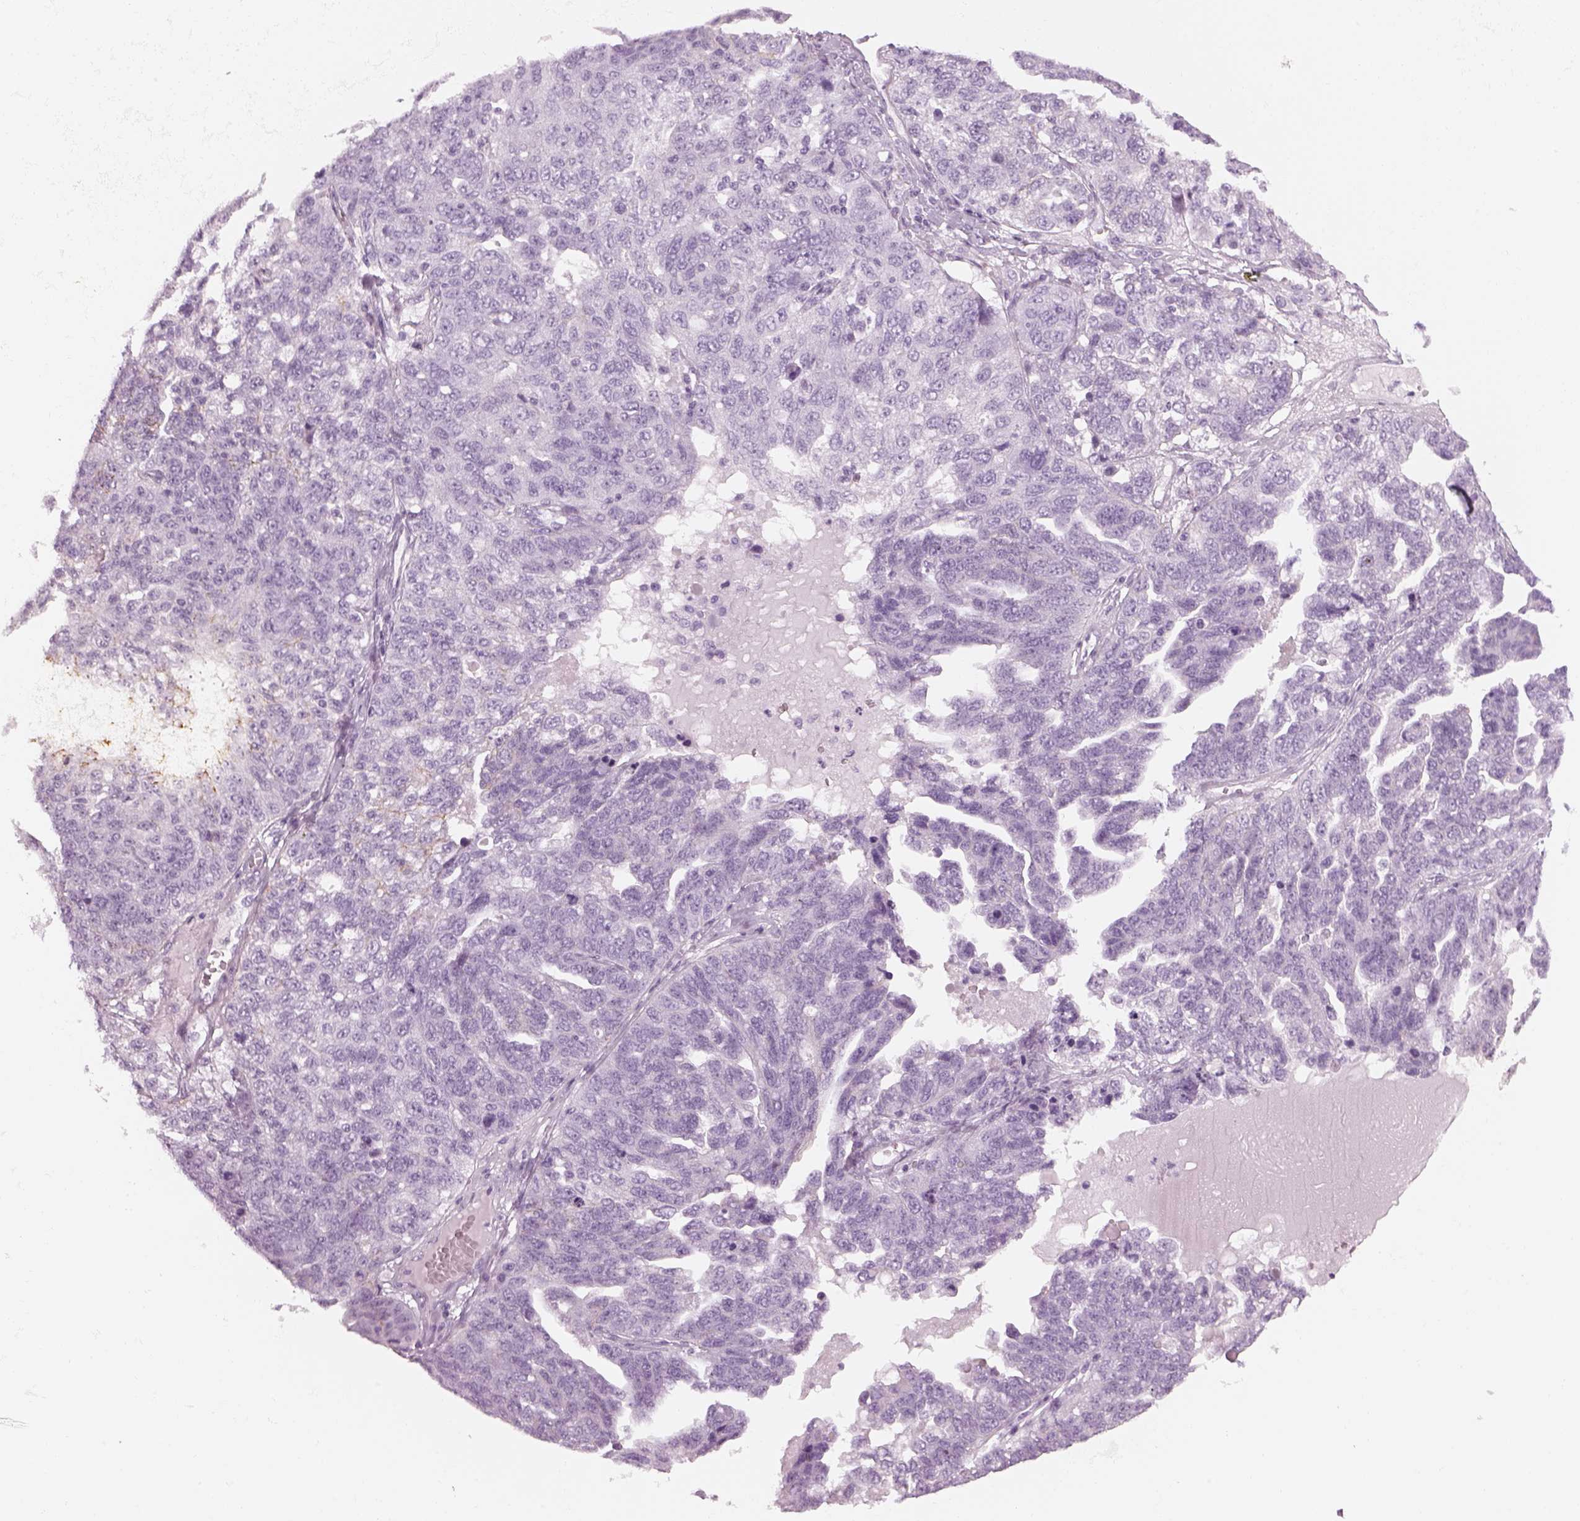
{"staining": {"intensity": "negative", "quantity": "none", "location": "none"}, "tissue": "ovarian cancer", "cell_type": "Tumor cells", "image_type": "cancer", "snomed": [{"axis": "morphology", "description": "Cystadenocarcinoma, serous, NOS"}, {"axis": "topography", "description": "Ovary"}], "caption": "High magnification brightfield microscopy of ovarian cancer (serous cystadenocarcinoma) stained with DAB (brown) and counterstained with hematoxylin (blue): tumor cells show no significant expression.", "gene": "SAG", "patient": {"sex": "female", "age": 71}}